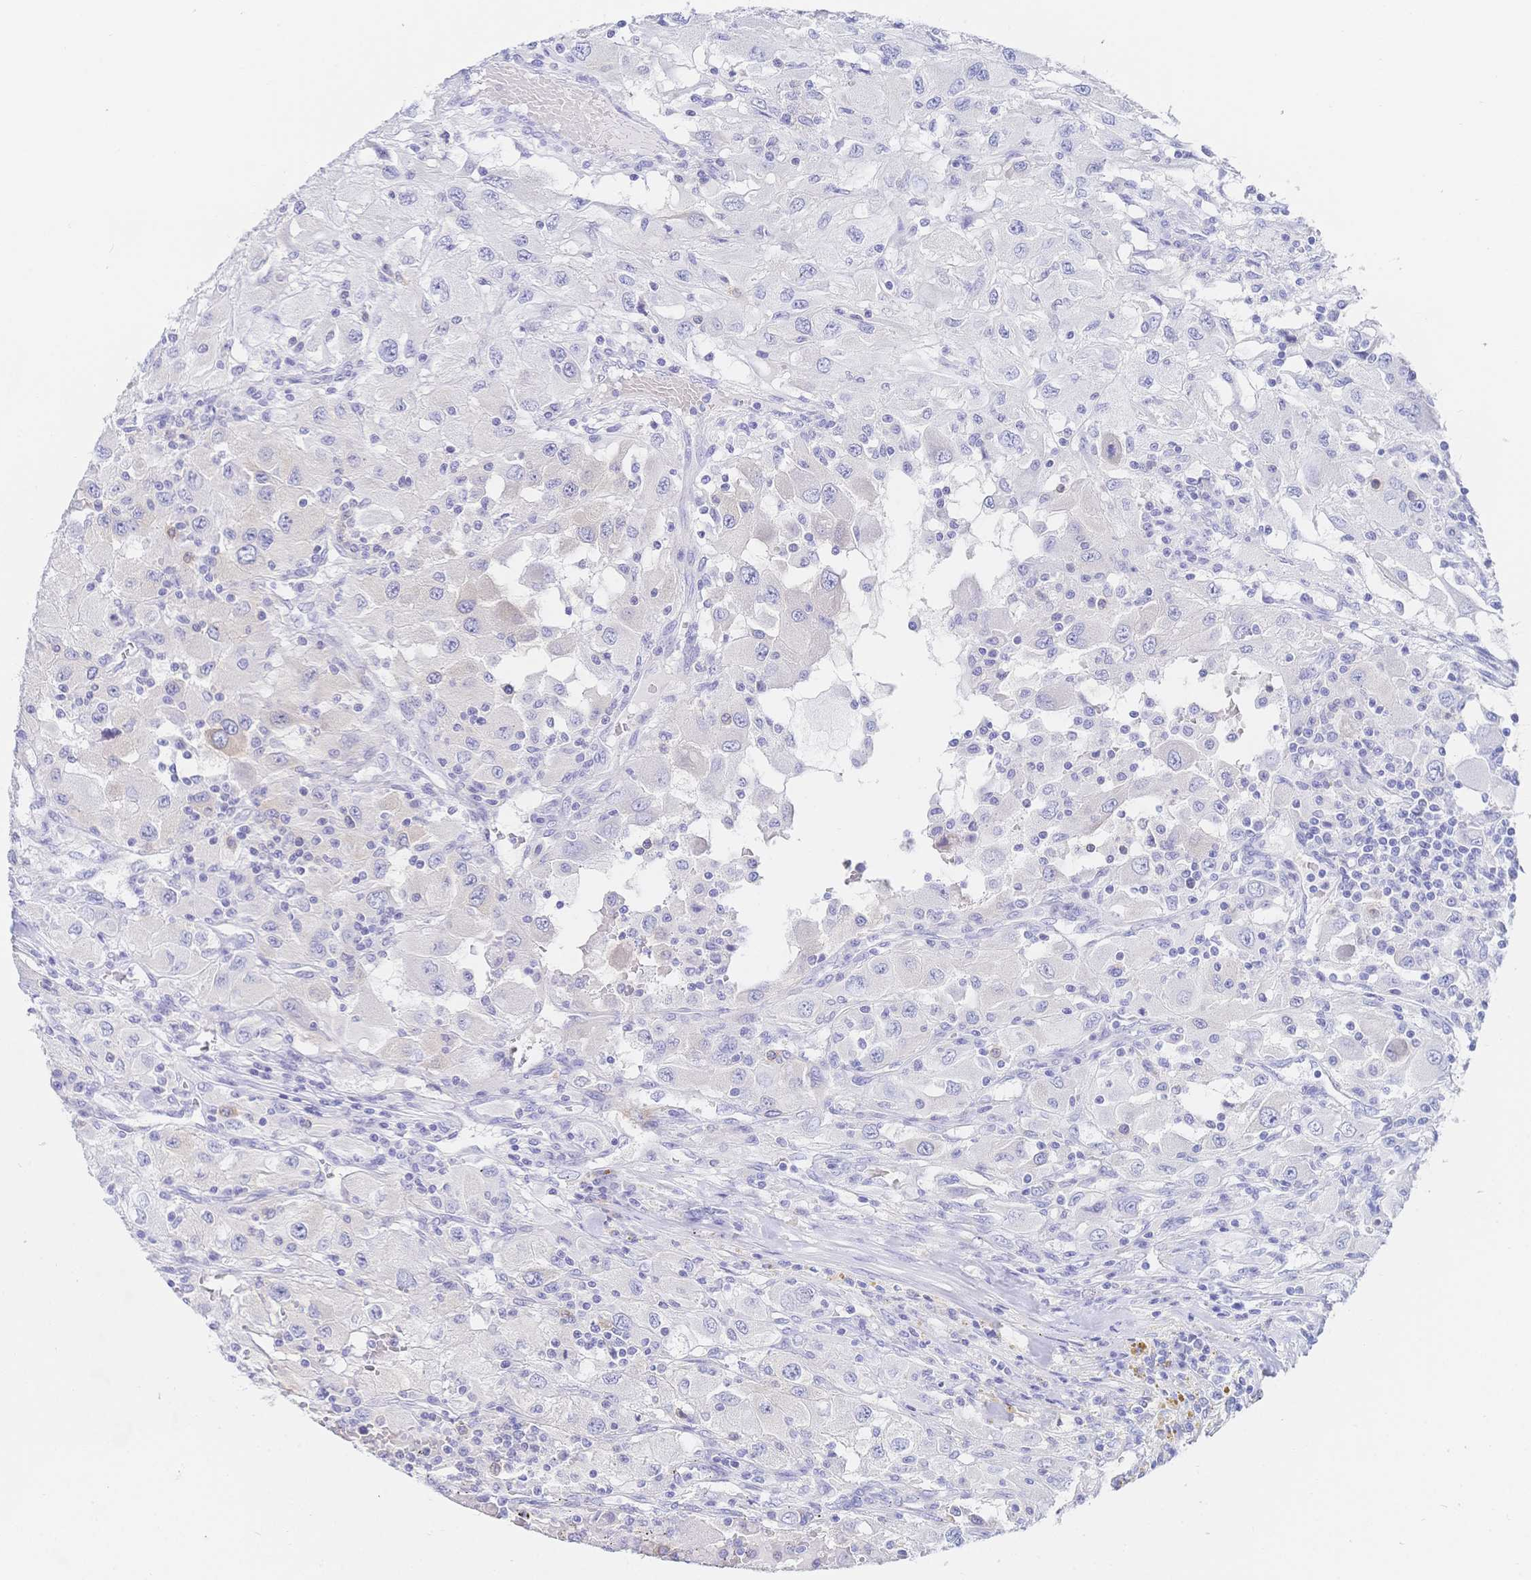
{"staining": {"intensity": "negative", "quantity": "none", "location": "none"}, "tissue": "renal cancer", "cell_type": "Tumor cells", "image_type": "cancer", "snomed": [{"axis": "morphology", "description": "Adenocarcinoma, NOS"}, {"axis": "topography", "description": "Kidney"}], "caption": "Renal adenocarcinoma was stained to show a protein in brown. There is no significant positivity in tumor cells.", "gene": "RRM1", "patient": {"sex": "female", "age": 67}}